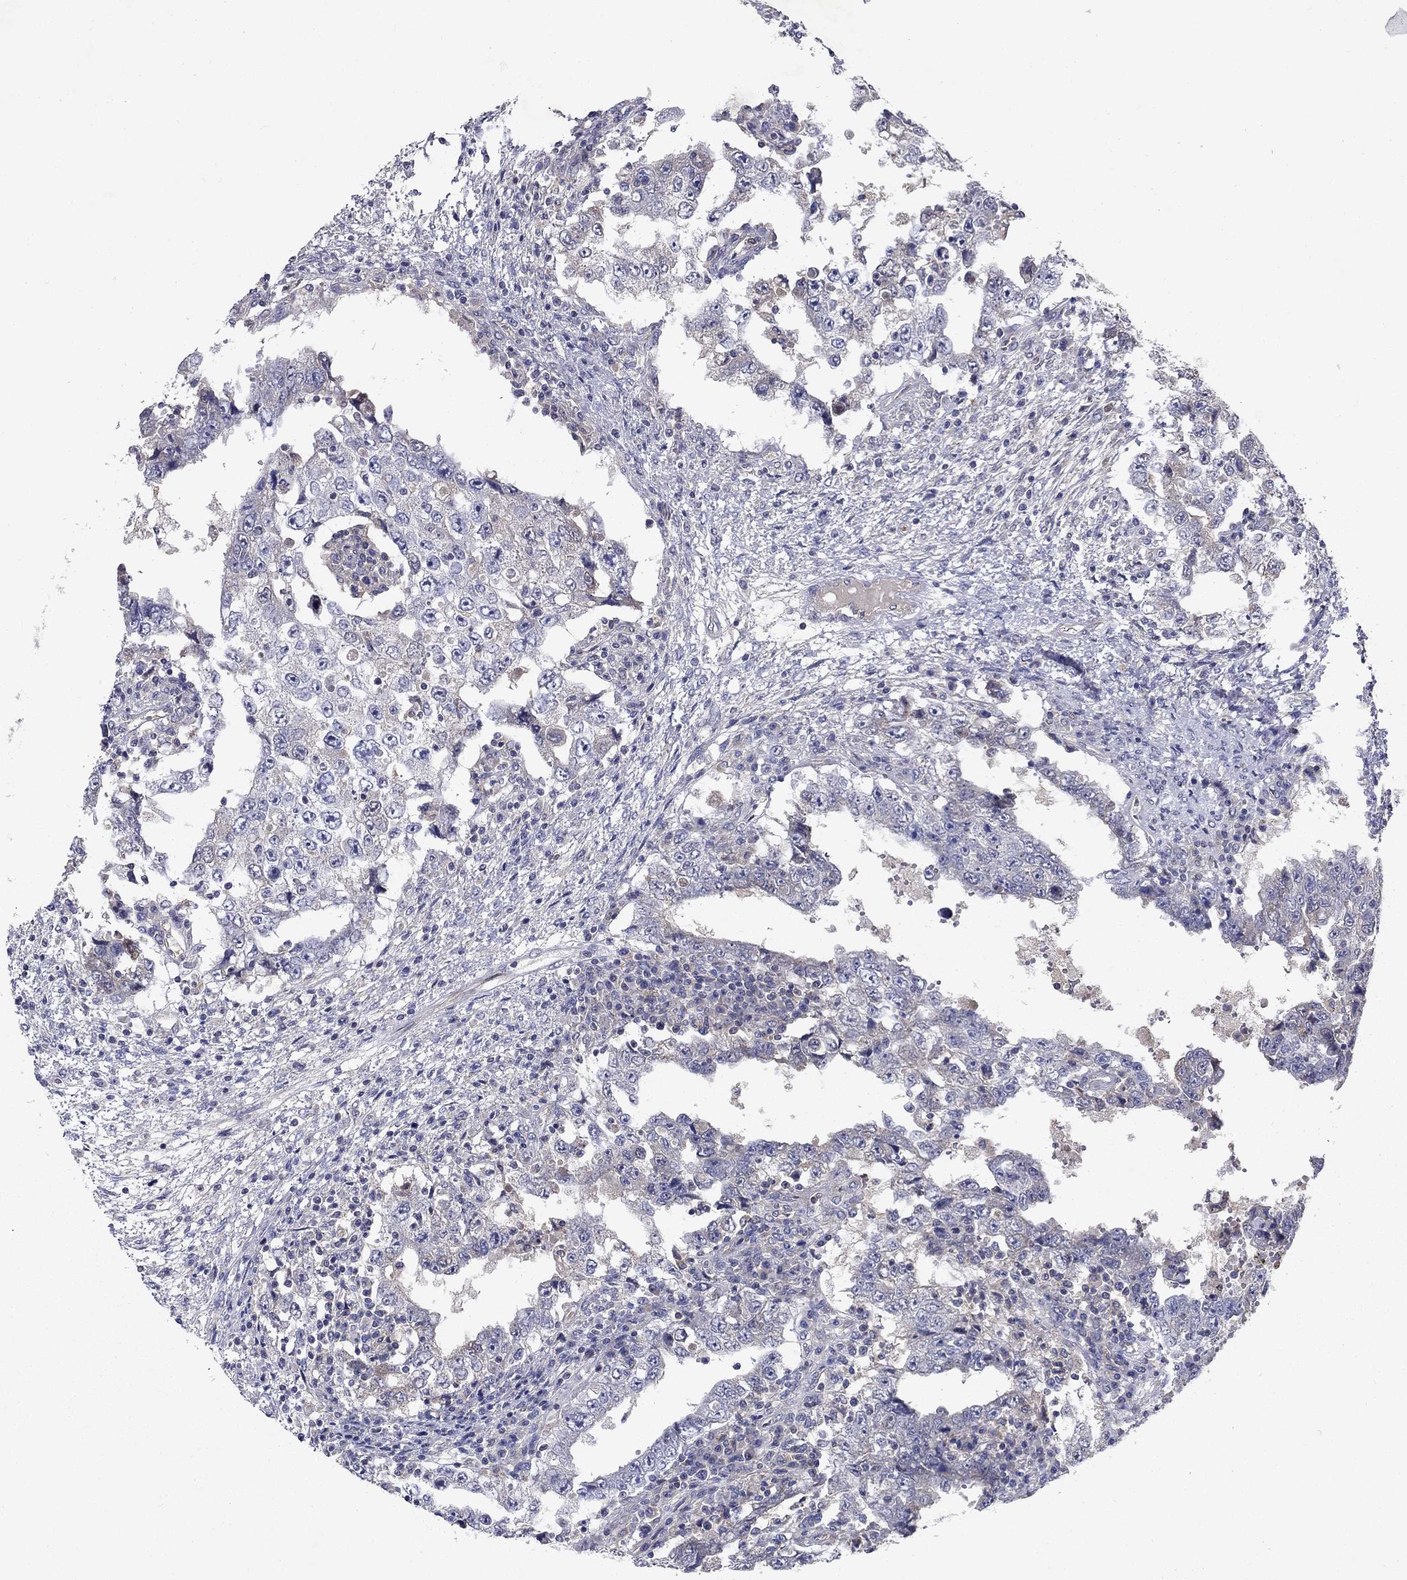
{"staining": {"intensity": "negative", "quantity": "none", "location": "none"}, "tissue": "testis cancer", "cell_type": "Tumor cells", "image_type": "cancer", "snomed": [{"axis": "morphology", "description": "Carcinoma, Embryonal, NOS"}, {"axis": "topography", "description": "Testis"}], "caption": "Tumor cells show no significant staining in testis embryonal carcinoma. (Stains: DAB (3,3'-diaminobenzidine) immunohistochemistry with hematoxylin counter stain, Microscopy: brightfield microscopy at high magnification).", "gene": "GLTP", "patient": {"sex": "male", "age": 26}}